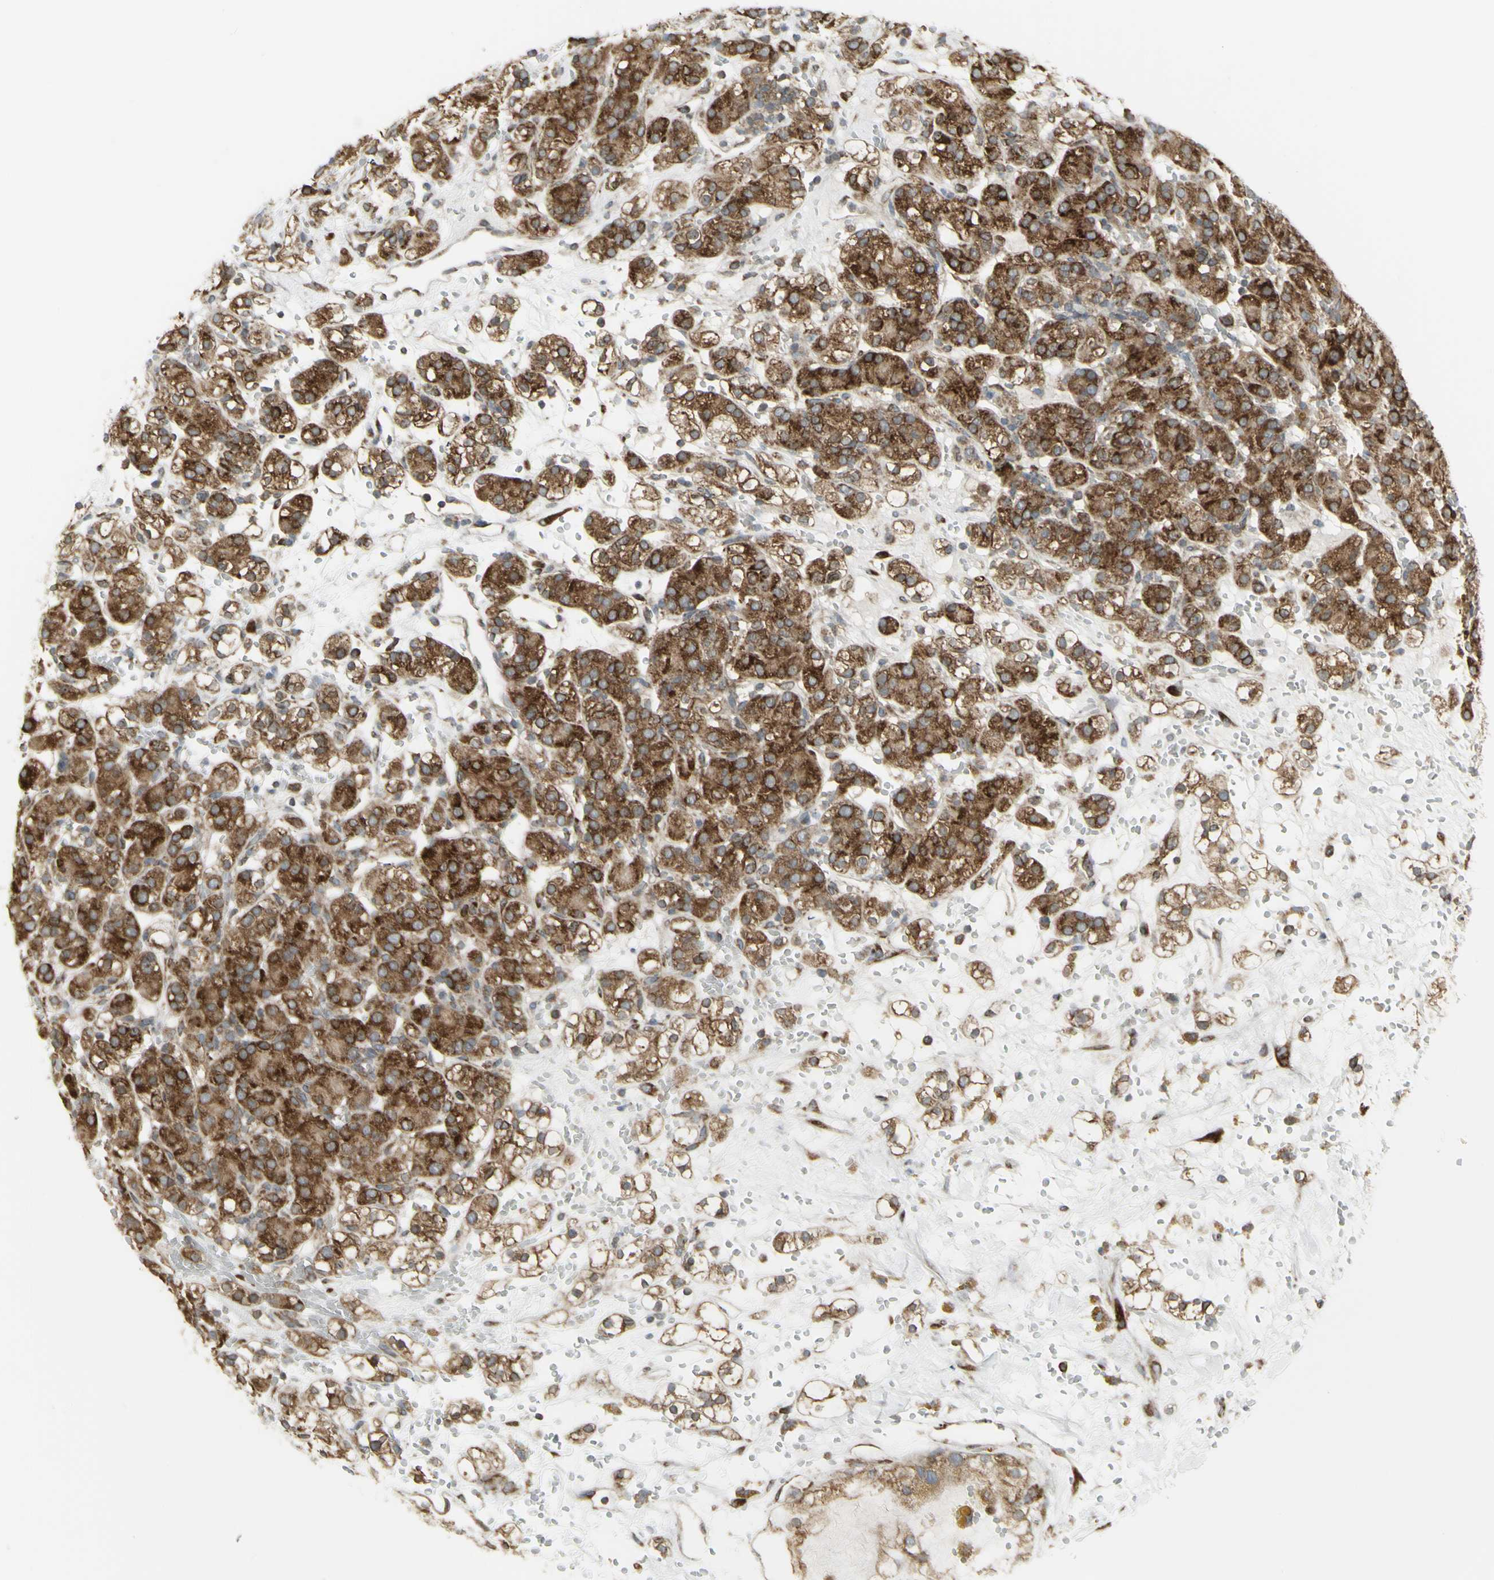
{"staining": {"intensity": "moderate", "quantity": ">75%", "location": "cytoplasmic/membranous"}, "tissue": "renal cancer", "cell_type": "Tumor cells", "image_type": "cancer", "snomed": [{"axis": "morphology", "description": "Adenocarcinoma, NOS"}, {"axis": "topography", "description": "Kidney"}], "caption": "High-power microscopy captured an IHC photomicrograph of renal adenocarcinoma, revealing moderate cytoplasmic/membranous expression in about >75% of tumor cells.", "gene": "FKBP3", "patient": {"sex": "male", "age": 61}}